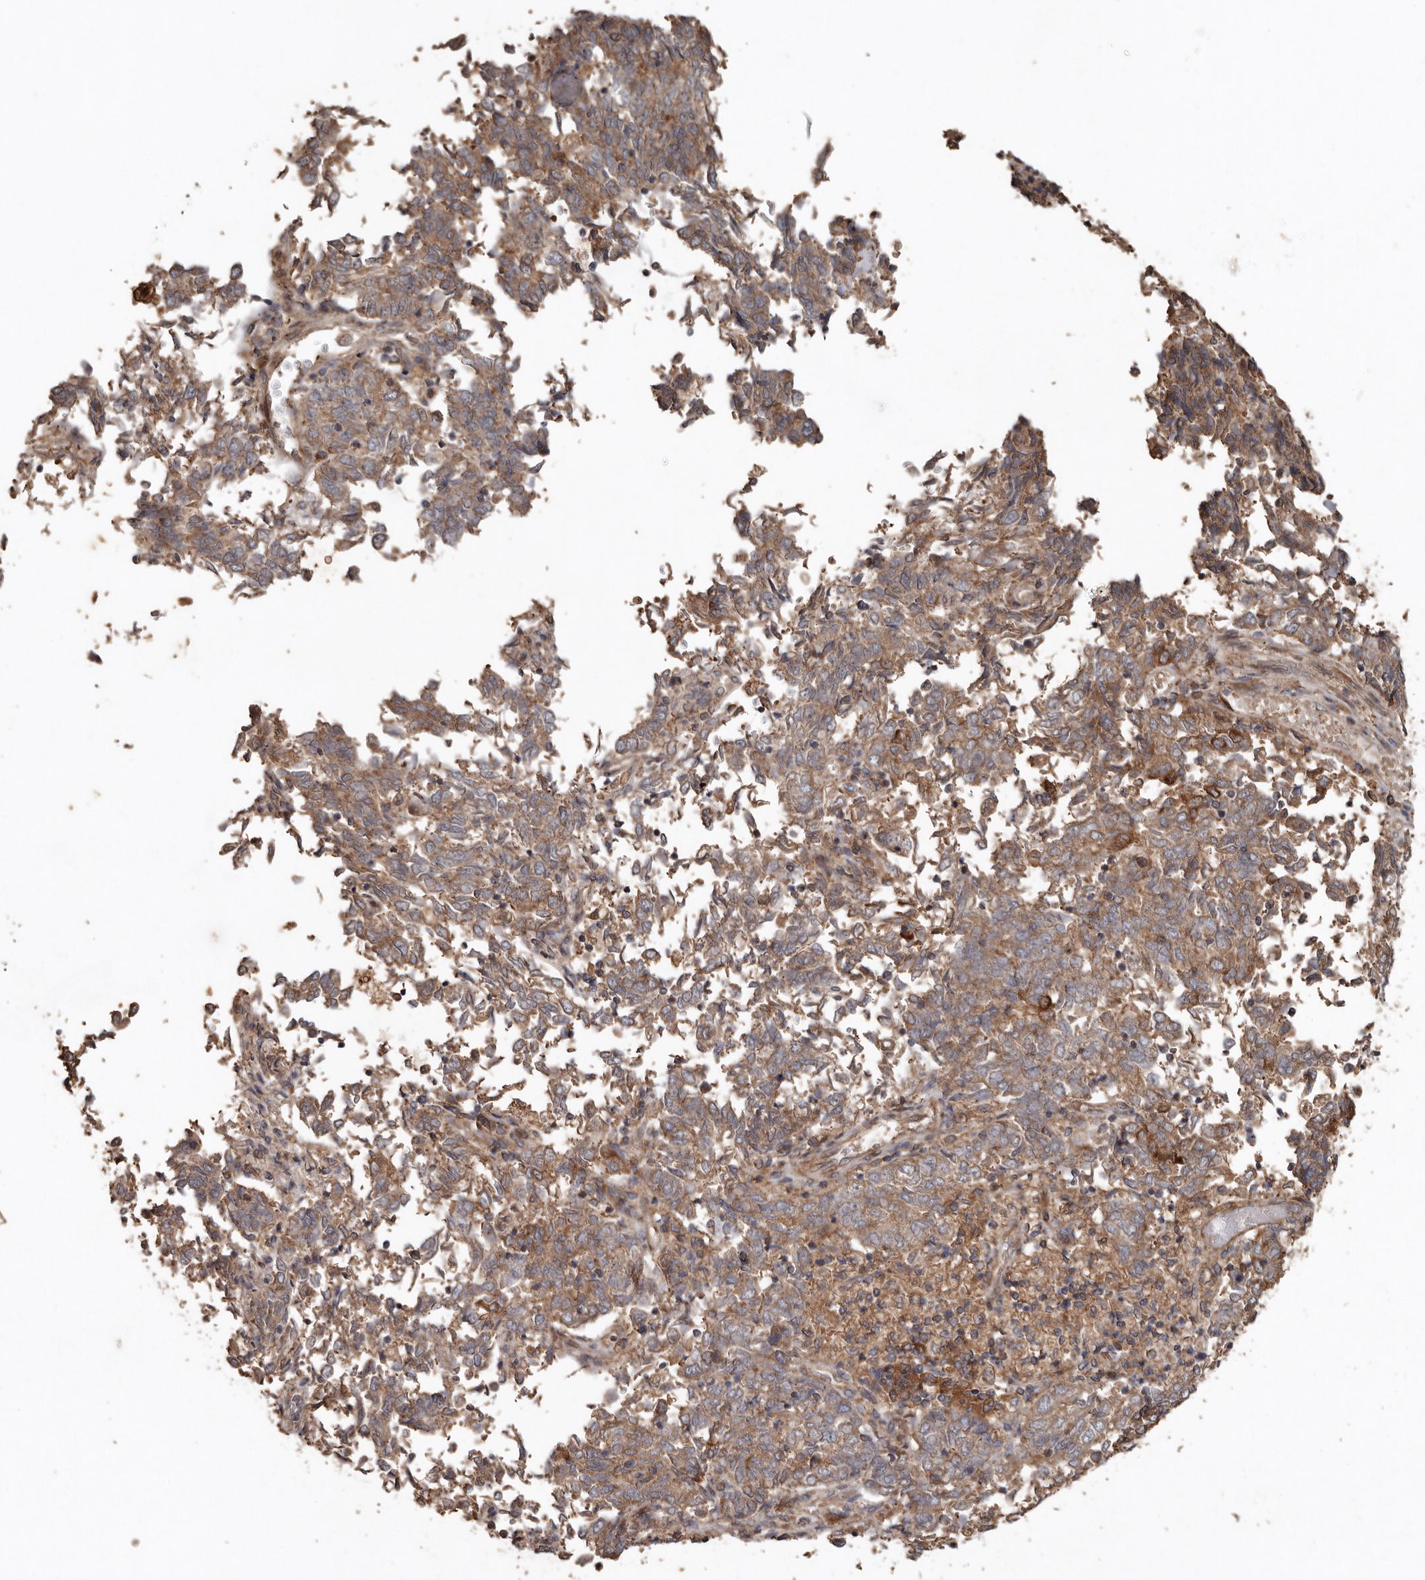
{"staining": {"intensity": "moderate", "quantity": ">75%", "location": "cytoplasmic/membranous"}, "tissue": "endometrial cancer", "cell_type": "Tumor cells", "image_type": "cancer", "snomed": [{"axis": "morphology", "description": "Adenocarcinoma, NOS"}, {"axis": "topography", "description": "Endometrium"}], "caption": "Tumor cells demonstrate medium levels of moderate cytoplasmic/membranous positivity in about >75% of cells in adenocarcinoma (endometrial).", "gene": "RANBP17", "patient": {"sex": "female", "age": 80}}